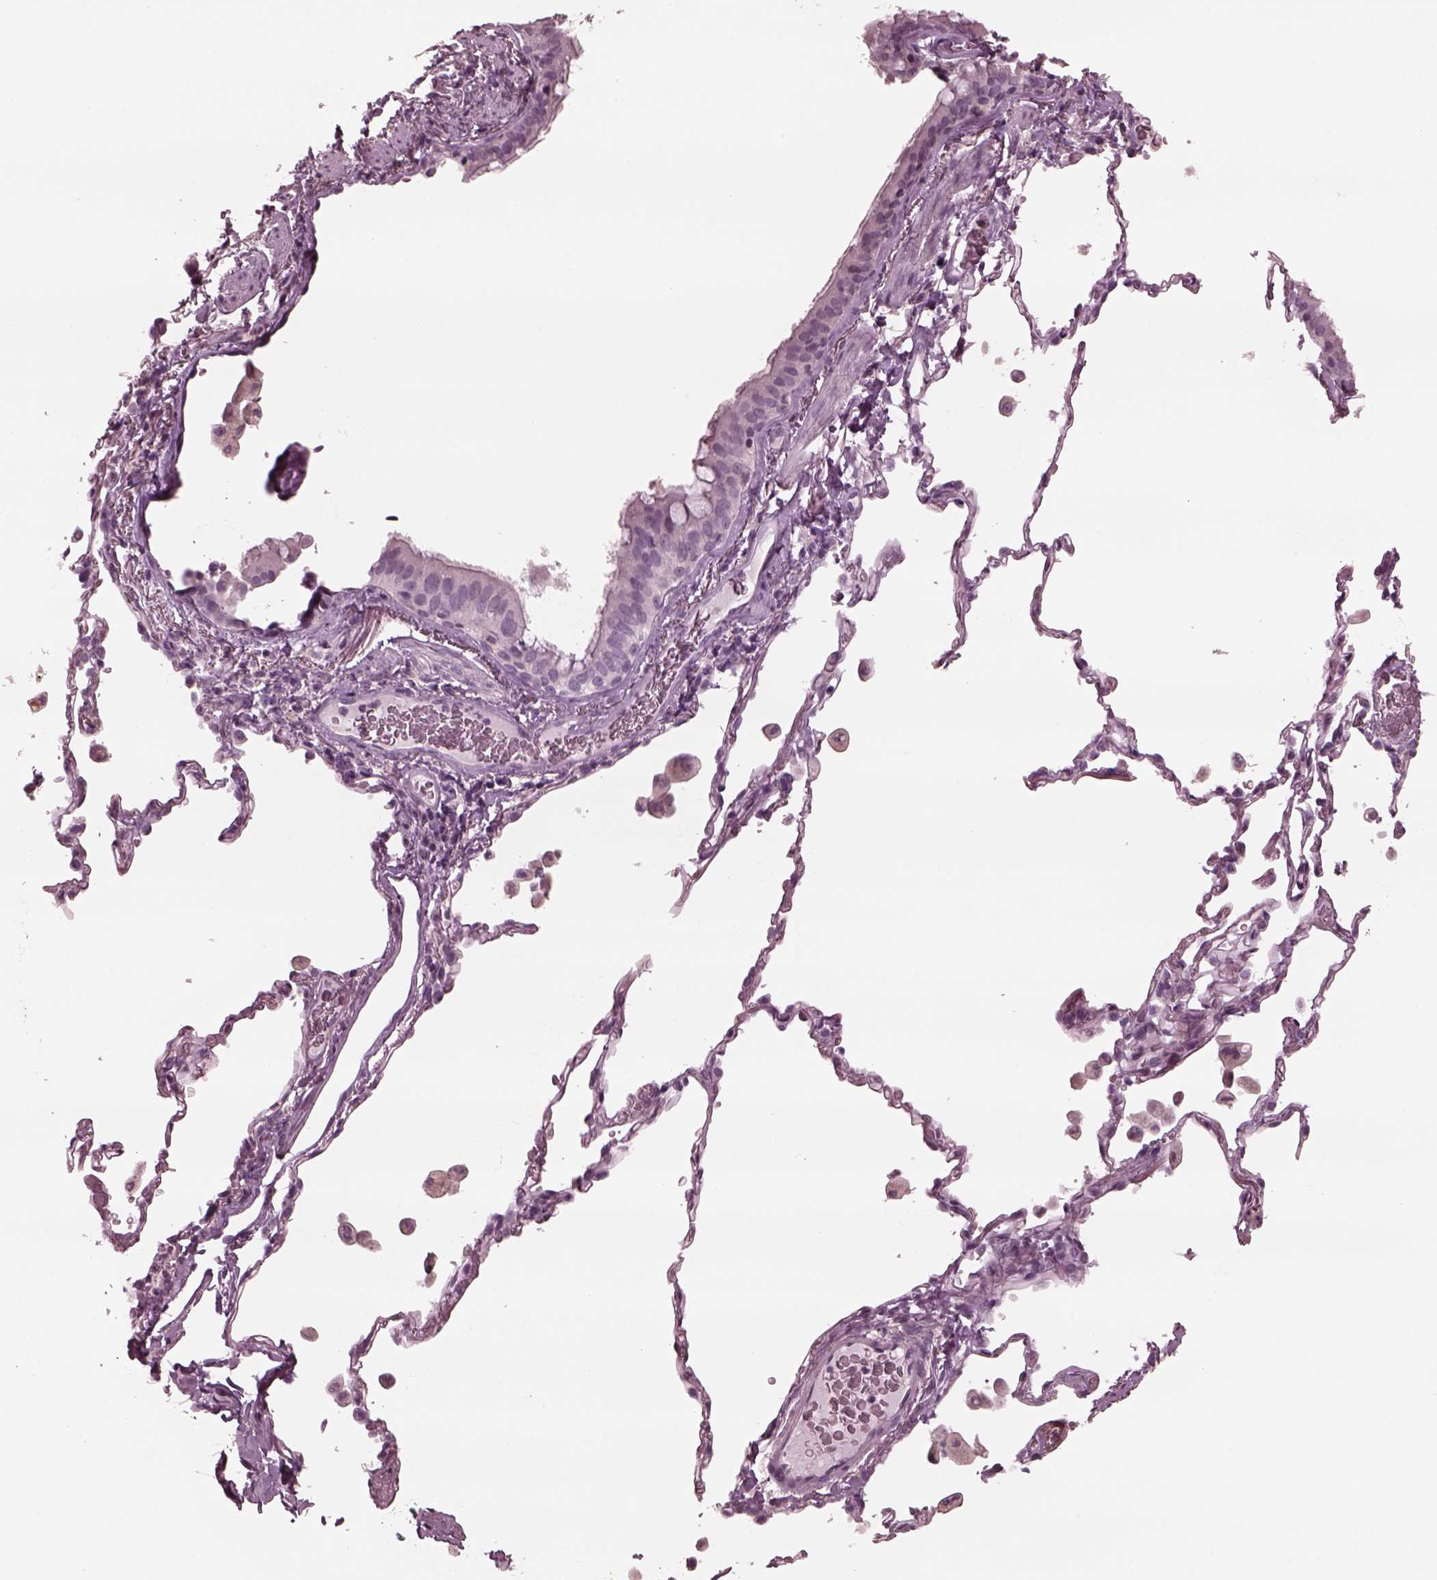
{"staining": {"intensity": "negative", "quantity": "none", "location": "none"}, "tissue": "bronchus", "cell_type": "Respiratory epithelial cells", "image_type": "normal", "snomed": [{"axis": "morphology", "description": "Normal tissue, NOS"}, {"axis": "topography", "description": "Bronchus"}, {"axis": "topography", "description": "Lung"}], "caption": "Human bronchus stained for a protein using immunohistochemistry (IHC) demonstrates no positivity in respiratory epithelial cells.", "gene": "YY2", "patient": {"sex": "male", "age": 54}}